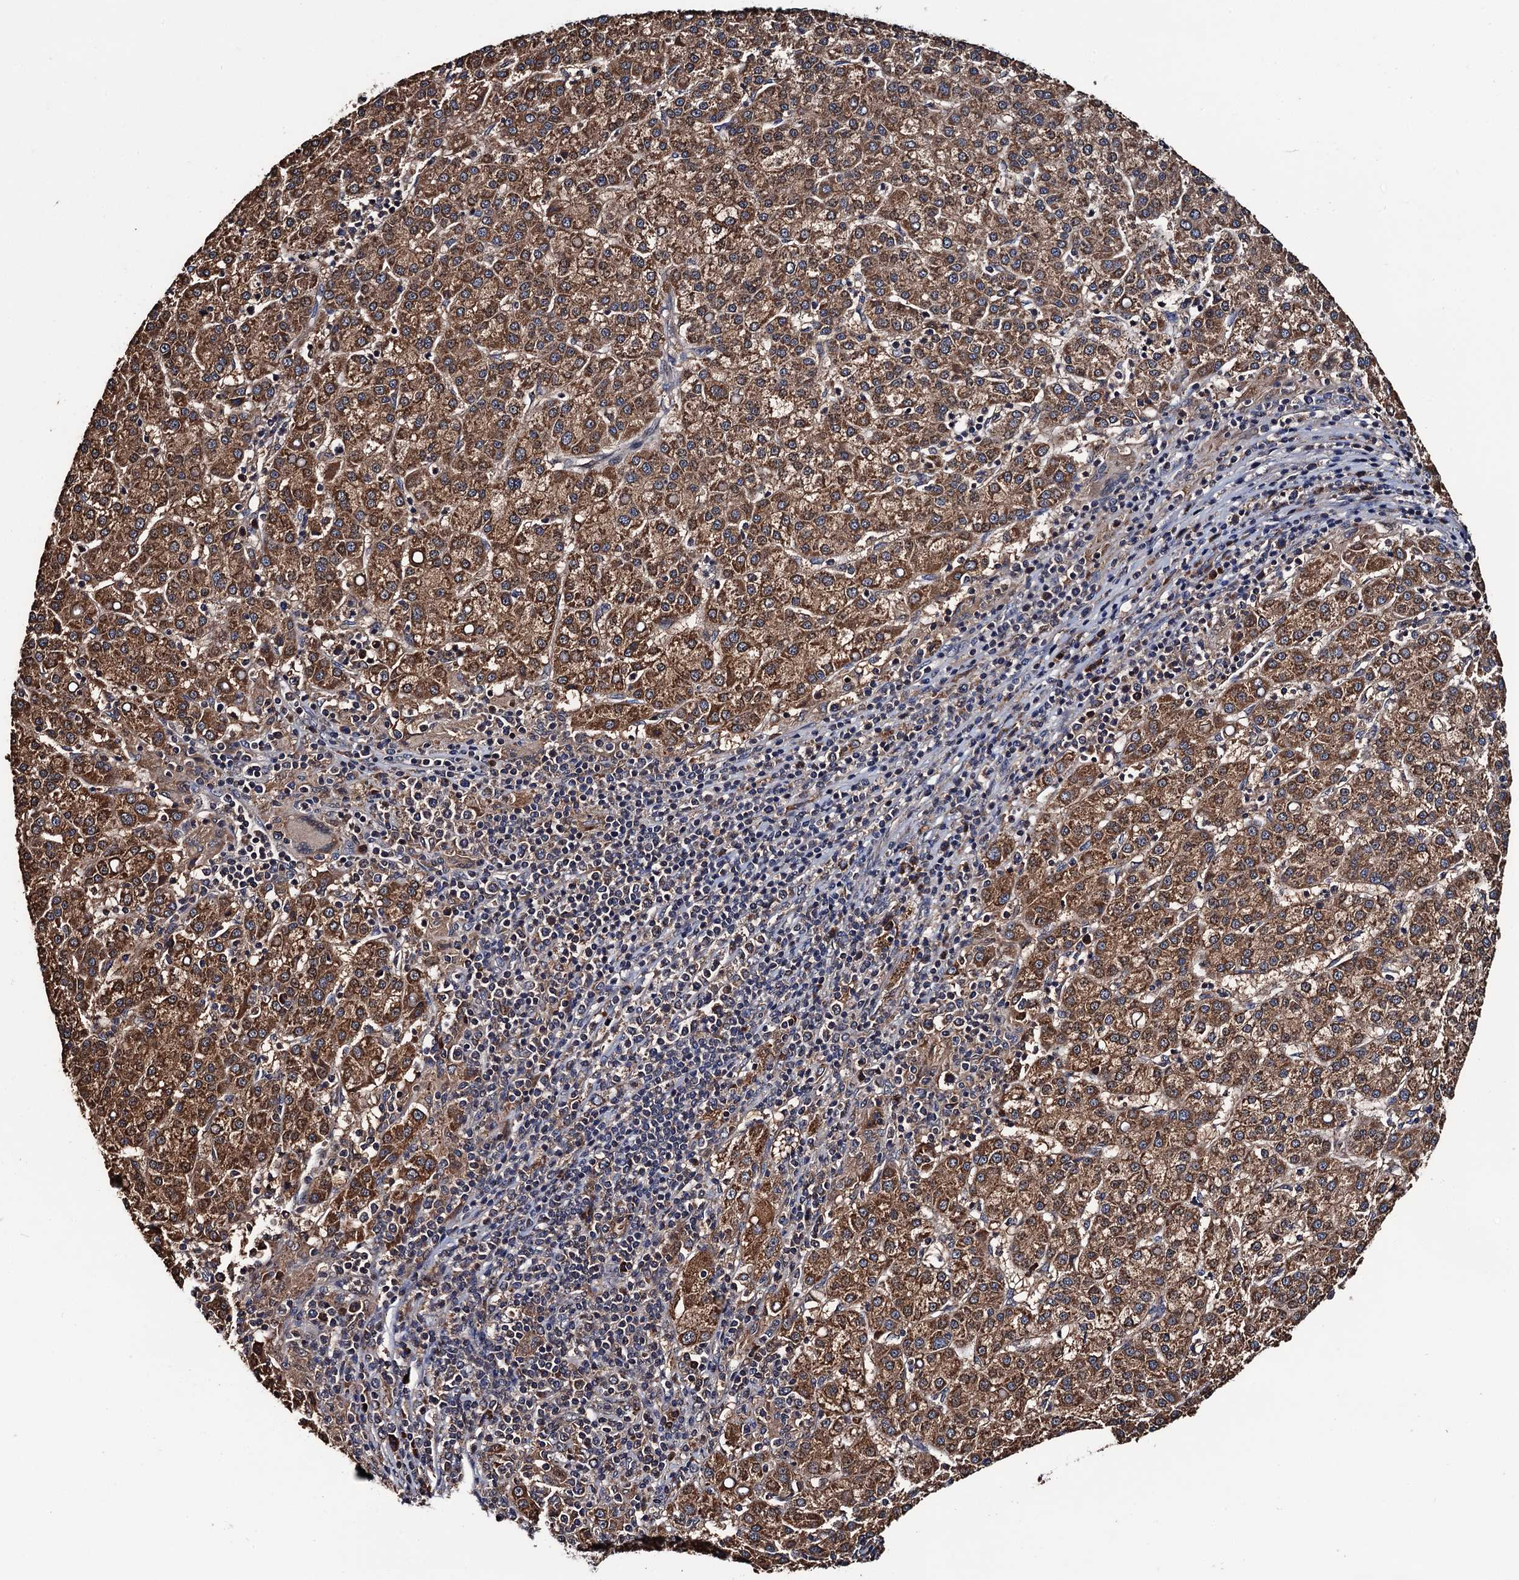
{"staining": {"intensity": "moderate", "quantity": ">75%", "location": "cytoplasmic/membranous"}, "tissue": "liver cancer", "cell_type": "Tumor cells", "image_type": "cancer", "snomed": [{"axis": "morphology", "description": "Carcinoma, Hepatocellular, NOS"}, {"axis": "topography", "description": "Liver"}], "caption": "Brown immunohistochemical staining in liver cancer (hepatocellular carcinoma) reveals moderate cytoplasmic/membranous staining in about >75% of tumor cells.", "gene": "RGS11", "patient": {"sex": "female", "age": 58}}